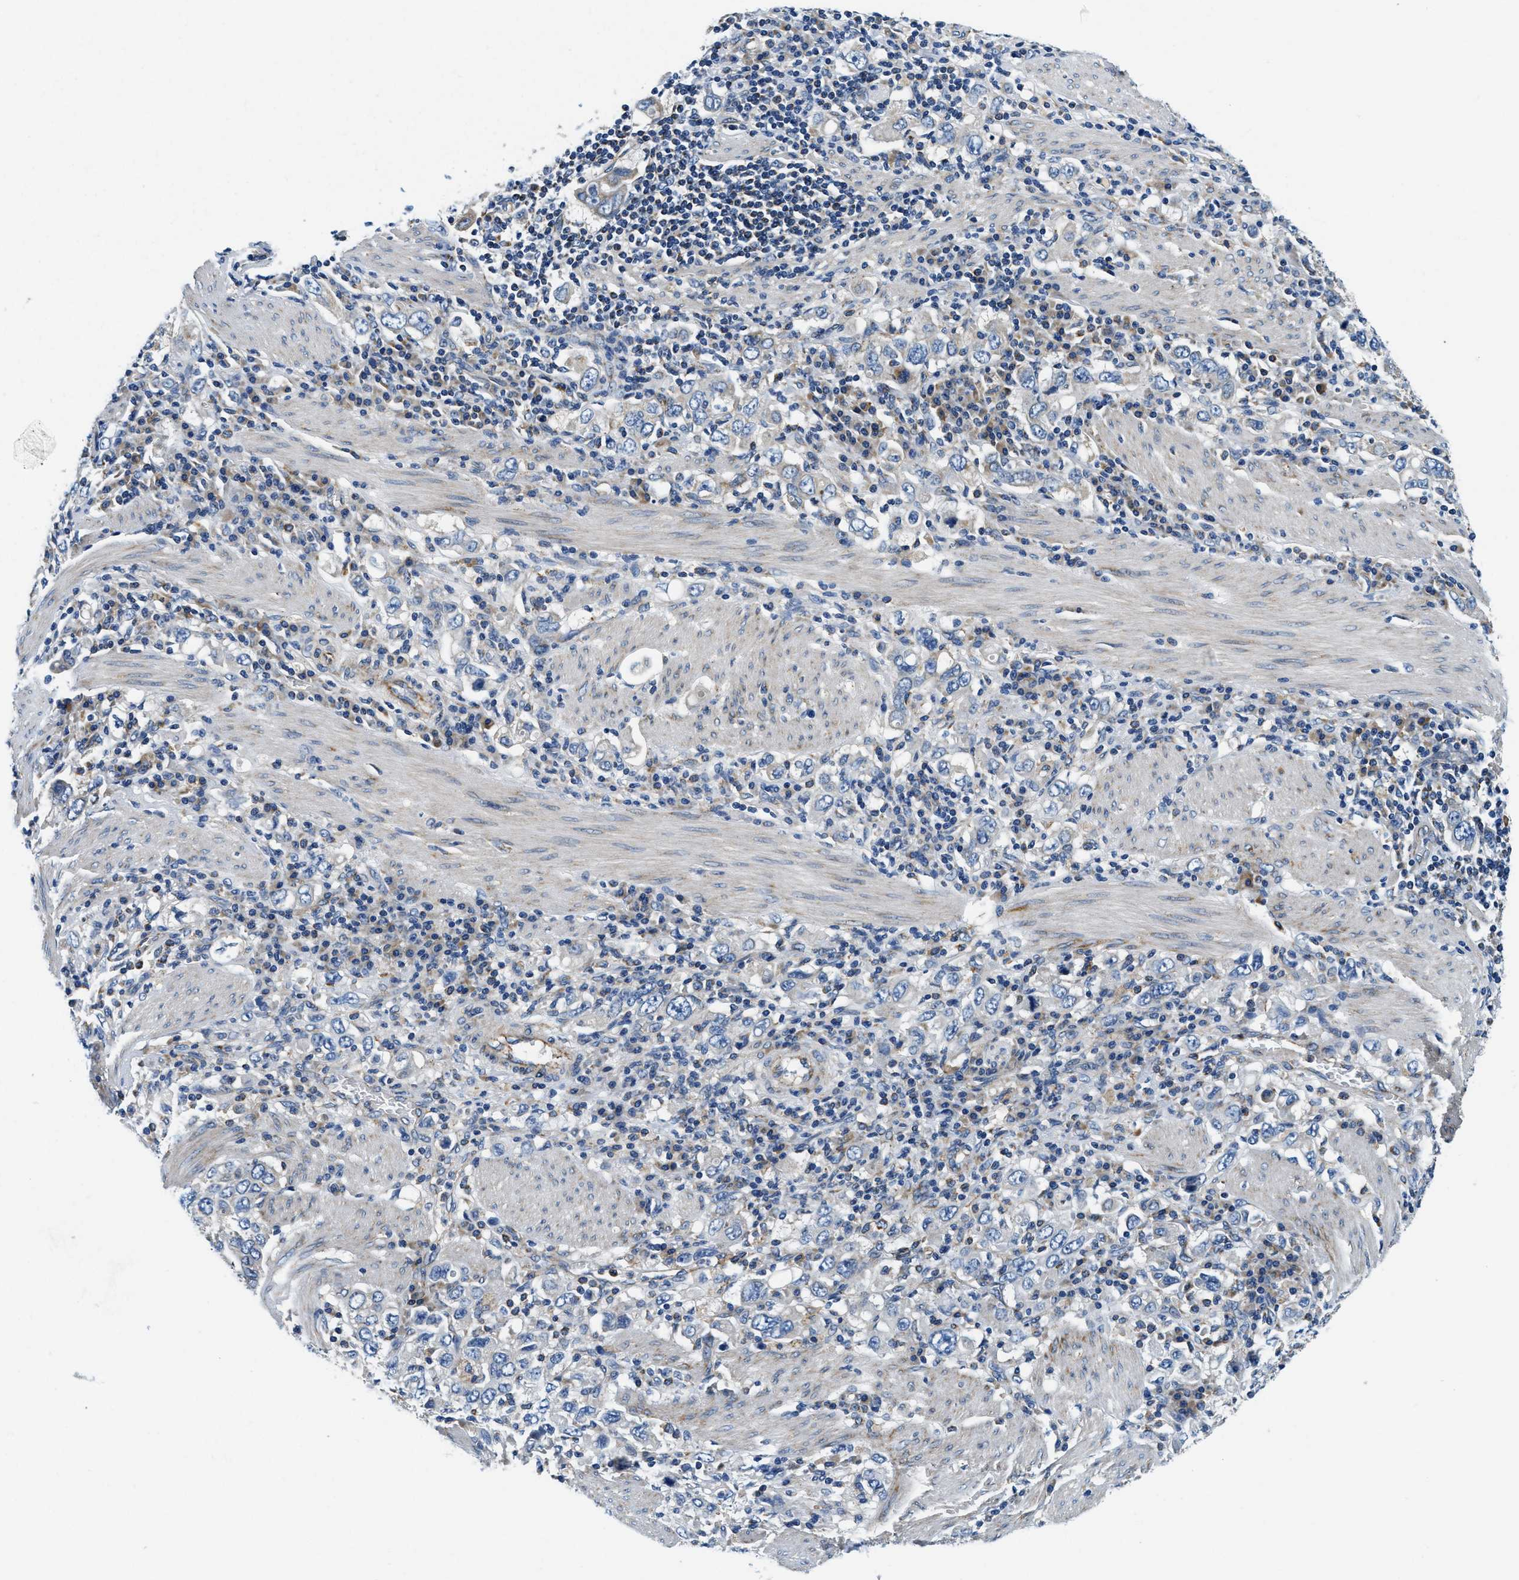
{"staining": {"intensity": "weak", "quantity": "<25%", "location": "cytoplasmic/membranous"}, "tissue": "stomach cancer", "cell_type": "Tumor cells", "image_type": "cancer", "snomed": [{"axis": "morphology", "description": "Adenocarcinoma, NOS"}, {"axis": "topography", "description": "Stomach, upper"}], "caption": "Tumor cells are negative for protein expression in human stomach cancer.", "gene": "SAMD4B", "patient": {"sex": "male", "age": 62}}